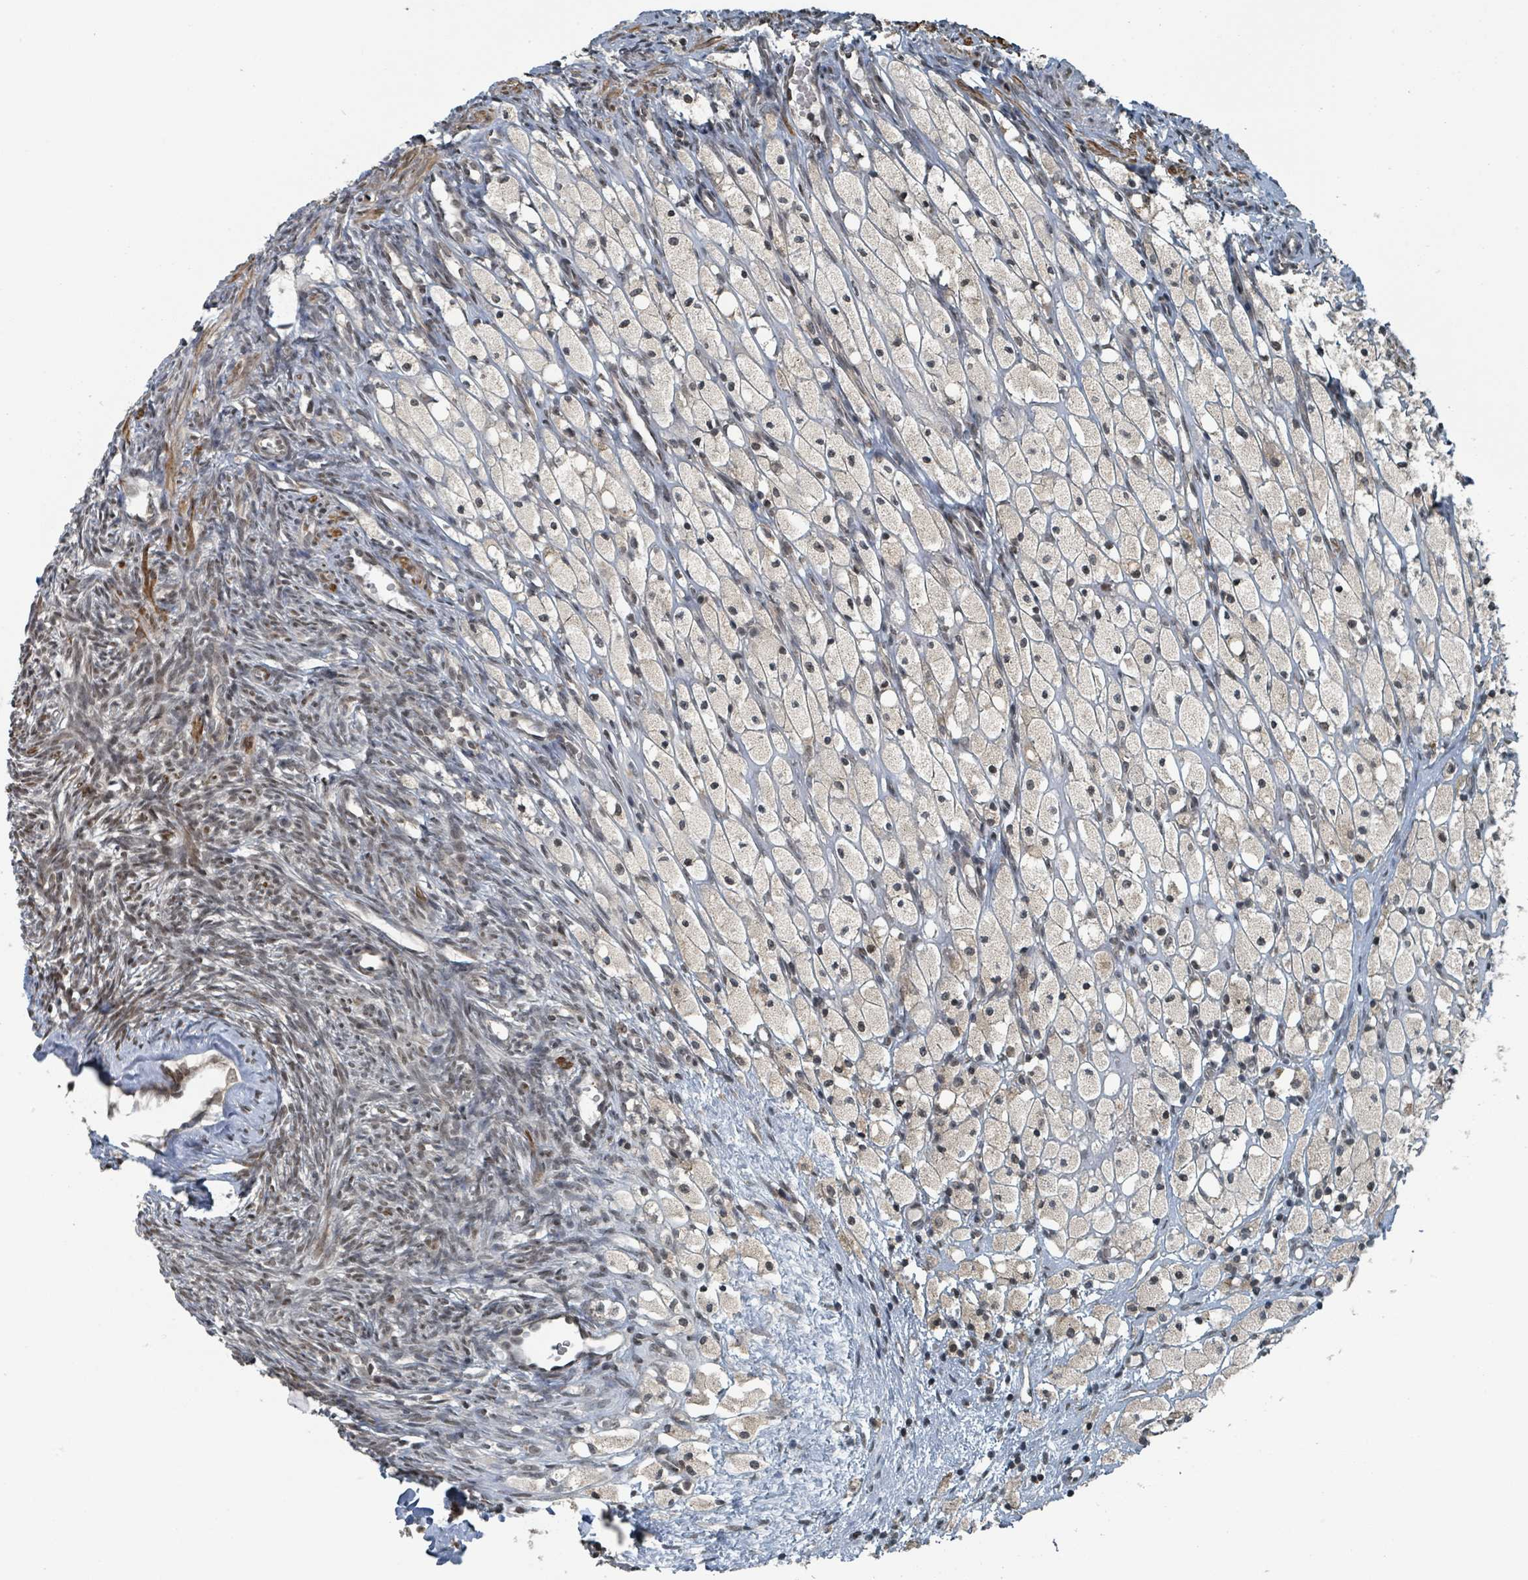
{"staining": {"intensity": "weak", "quantity": "25%-75%", "location": "nuclear"}, "tissue": "ovary", "cell_type": "Ovarian stroma cells", "image_type": "normal", "snomed": [{"axis": "morphology", "description": "Normal tissue, NOS"}, {"axis": "topography", "description": "Ovary"}], "caption": "Brown immunohistochemical staining in unremarkable ovary demonstrates weak nuclear positivity in approximately 25%-75% of ovarian stroma cells. (Stains: DAB in brown, nuclei in blue, Microscopy: brightfield microscopy at high magnification).", "gene": "PHIP", "patient": {"sex": "female", "age": 51}}